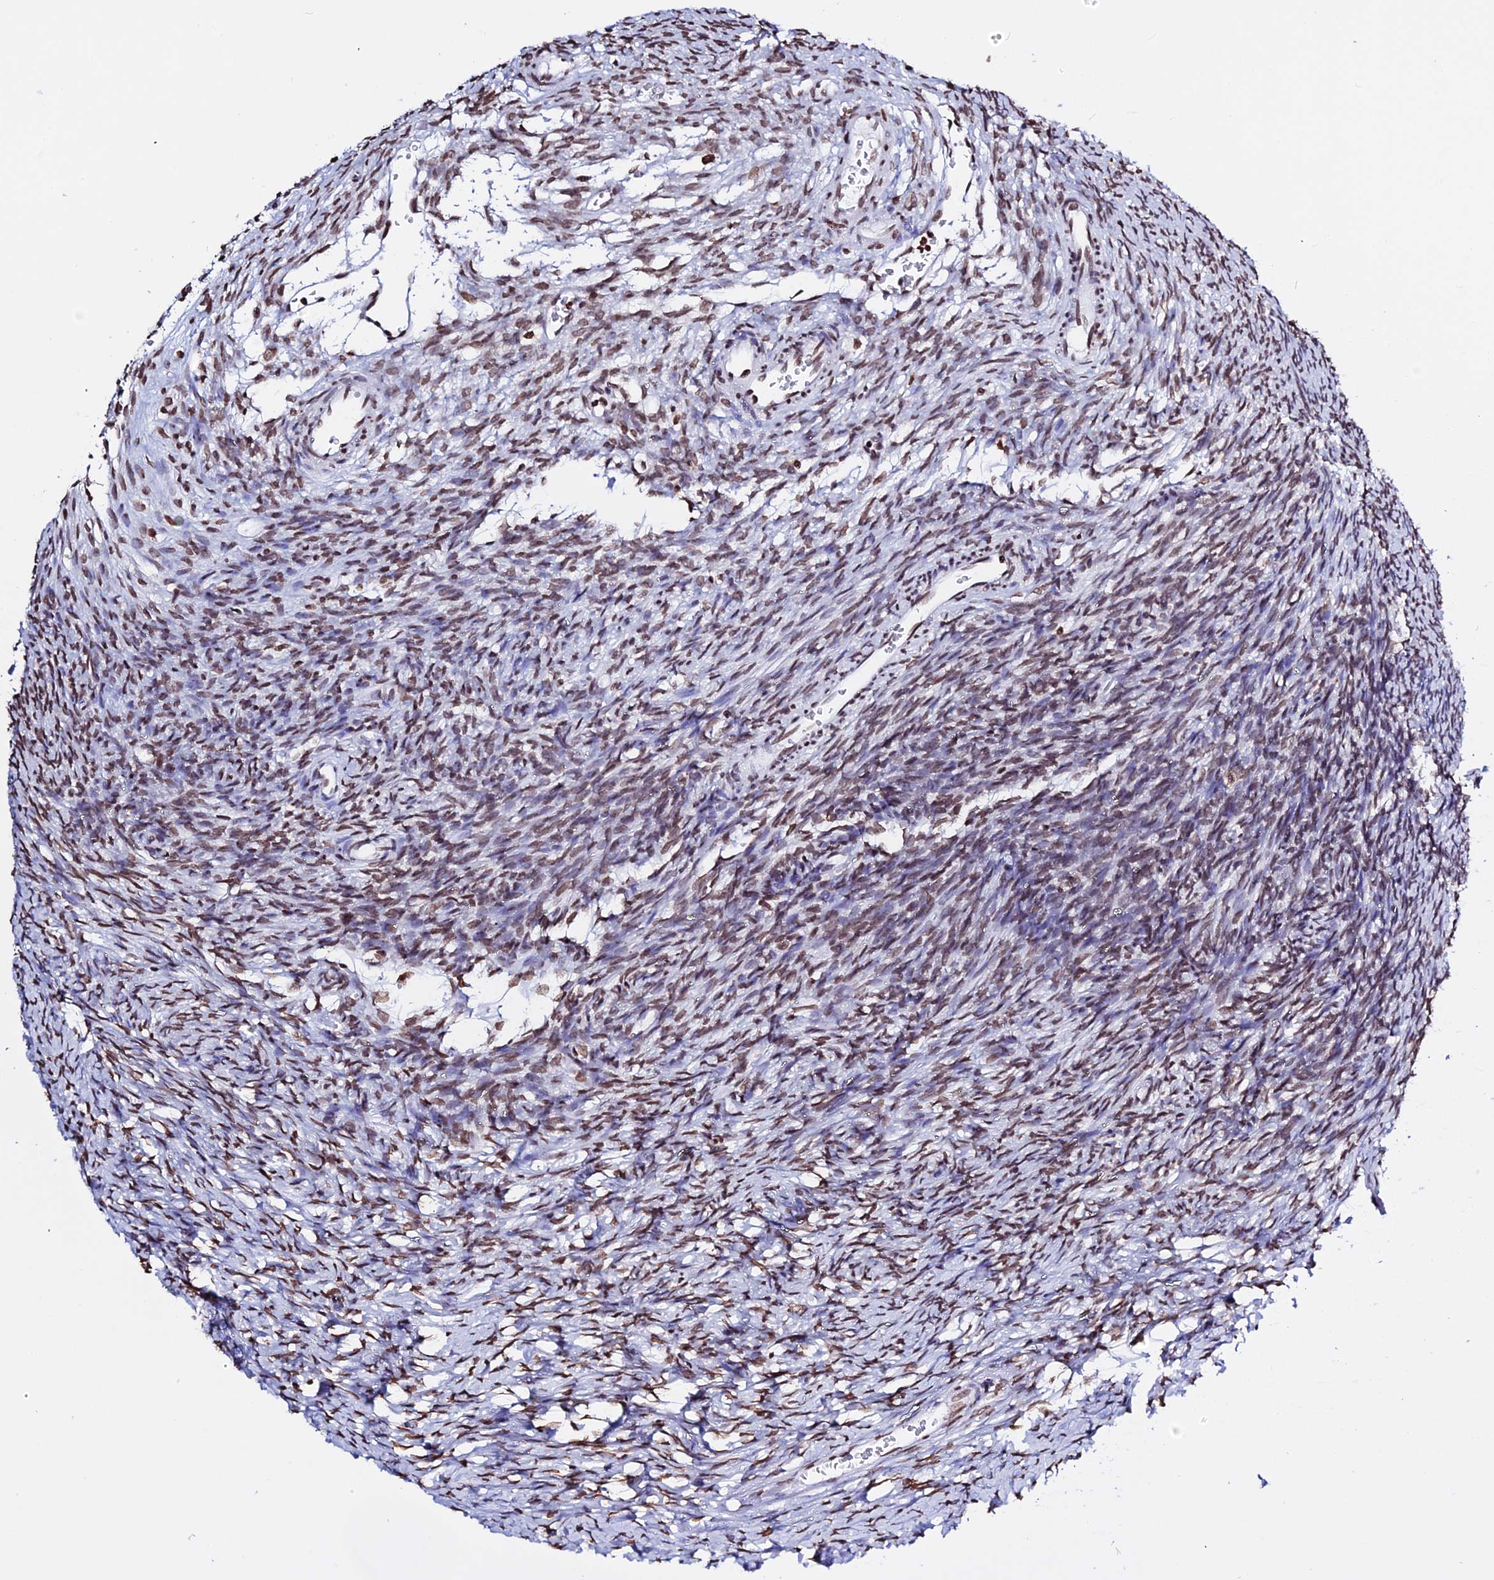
{"staining": {"intensity": "moderate", "quantity": ">75%", "location": "nuclear"}, "tissue": "ovary", "cell_type": "Ovarian stroma cells", "image_type": "normal", "snomed": [{"axis": "morphology", "description": "Normal tissue, NOS"}, {"axis": "topography", "description": "Ovary"}], "caption": "Ovary stained with immunohistochemistry demonstrates moderate nuclear staining in about >75% of ovarian stroma cells. Nuclei are stained in blue.", "gene": "ENSG00000282988", "patient": {"sex": "female", "age": 39}}